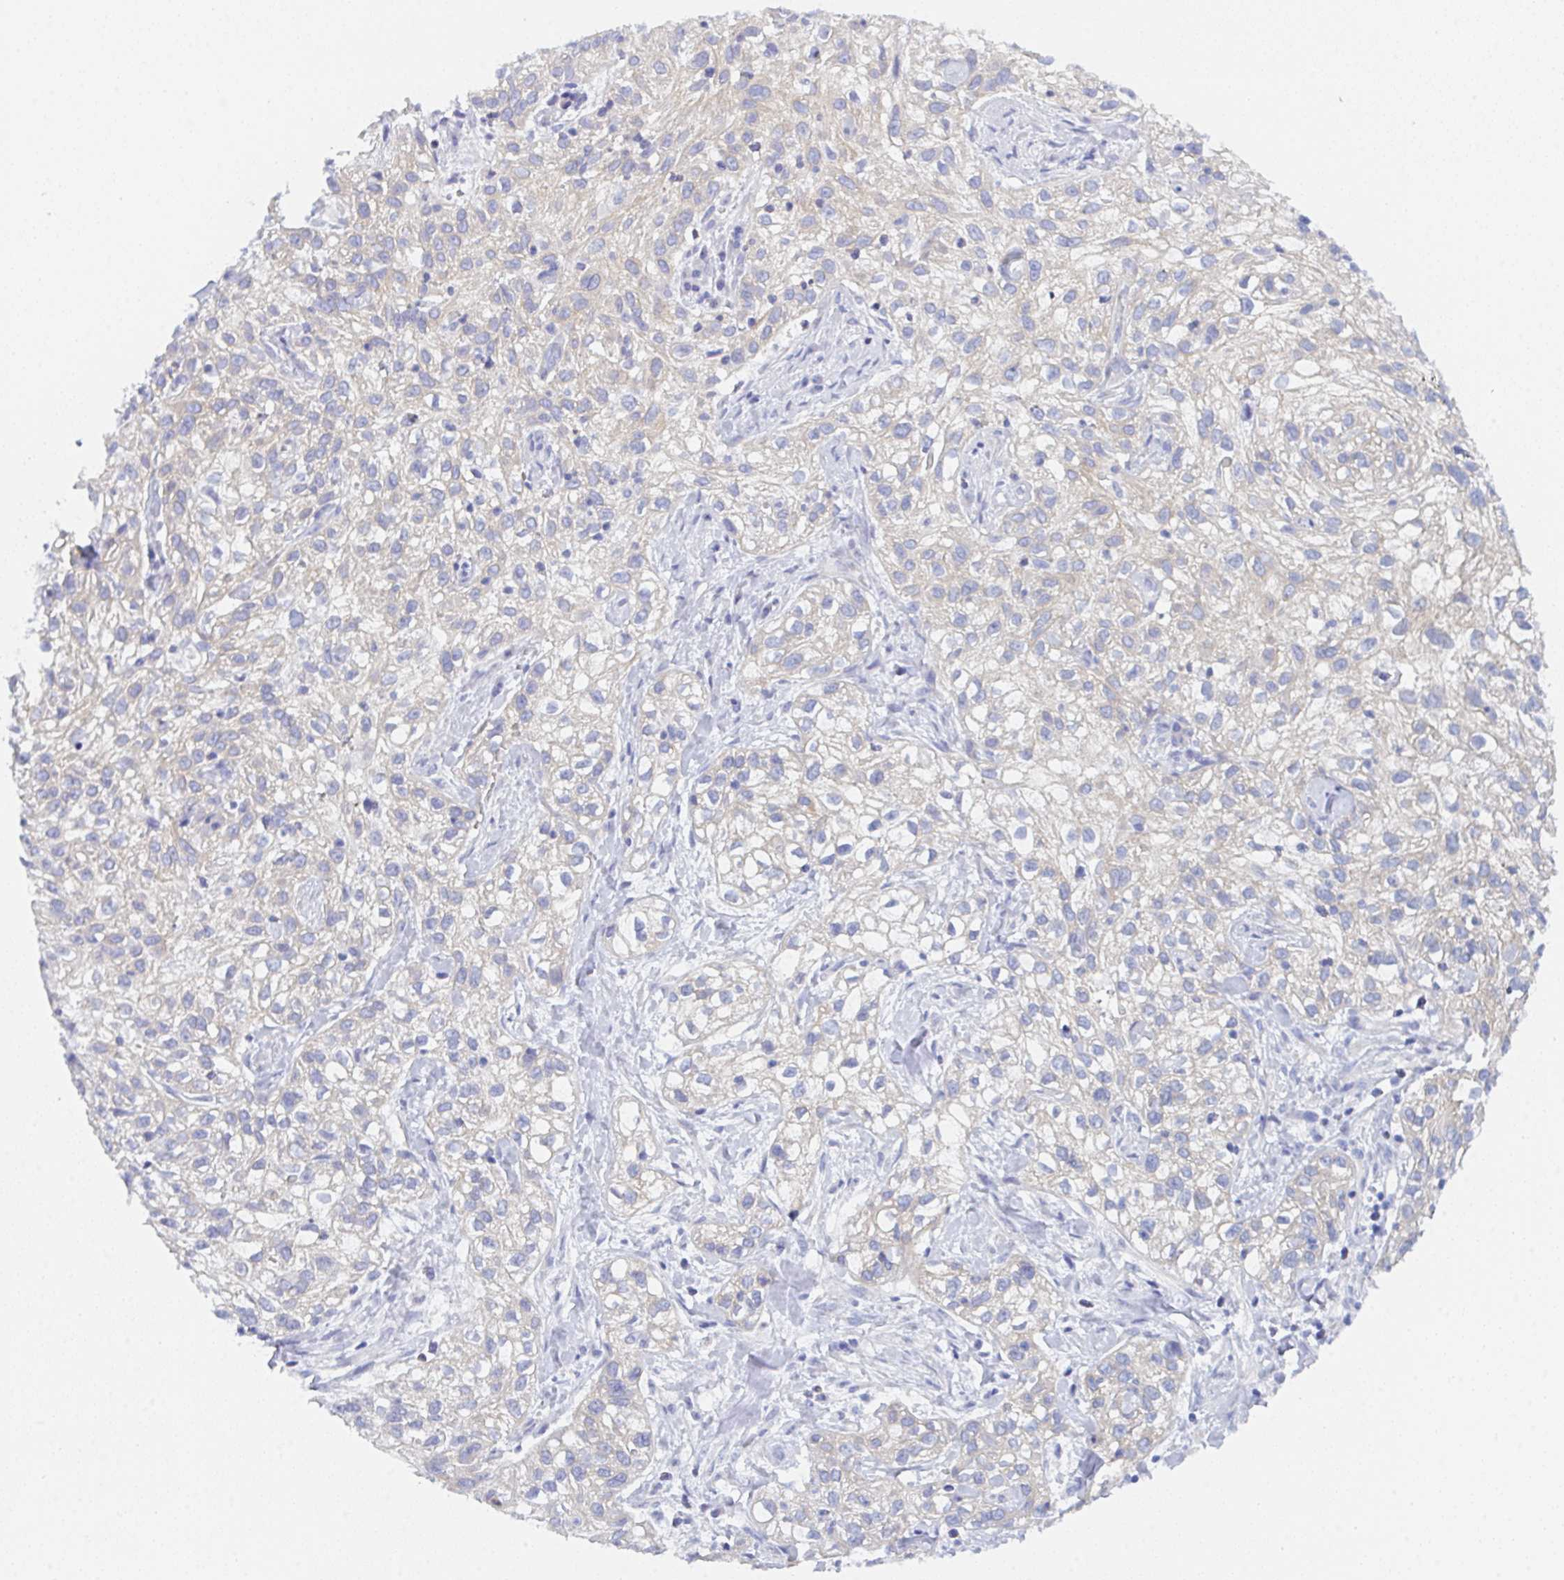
{"staining": {"intensity": "weak", "quantity": "25%-75%", "location": "cytoplasmic/membranous"}, "tissue": "skin cancer", "cell_type": "Tumor cells", "image_type": "cancer", "snomed": [{"axis": "morphology", "description": "Squamous cell carcinoma, NOS"}, {"axis": "topography", "description": "Skin"}], "caption": "Tumor cells show low levels of weak cytoplasmic/membranous expression in about 25%-75% of cells in human skin squamous cell carcinoma.", "gene": "CEP170B", "patient": {"sex": "male", "age": 82}}